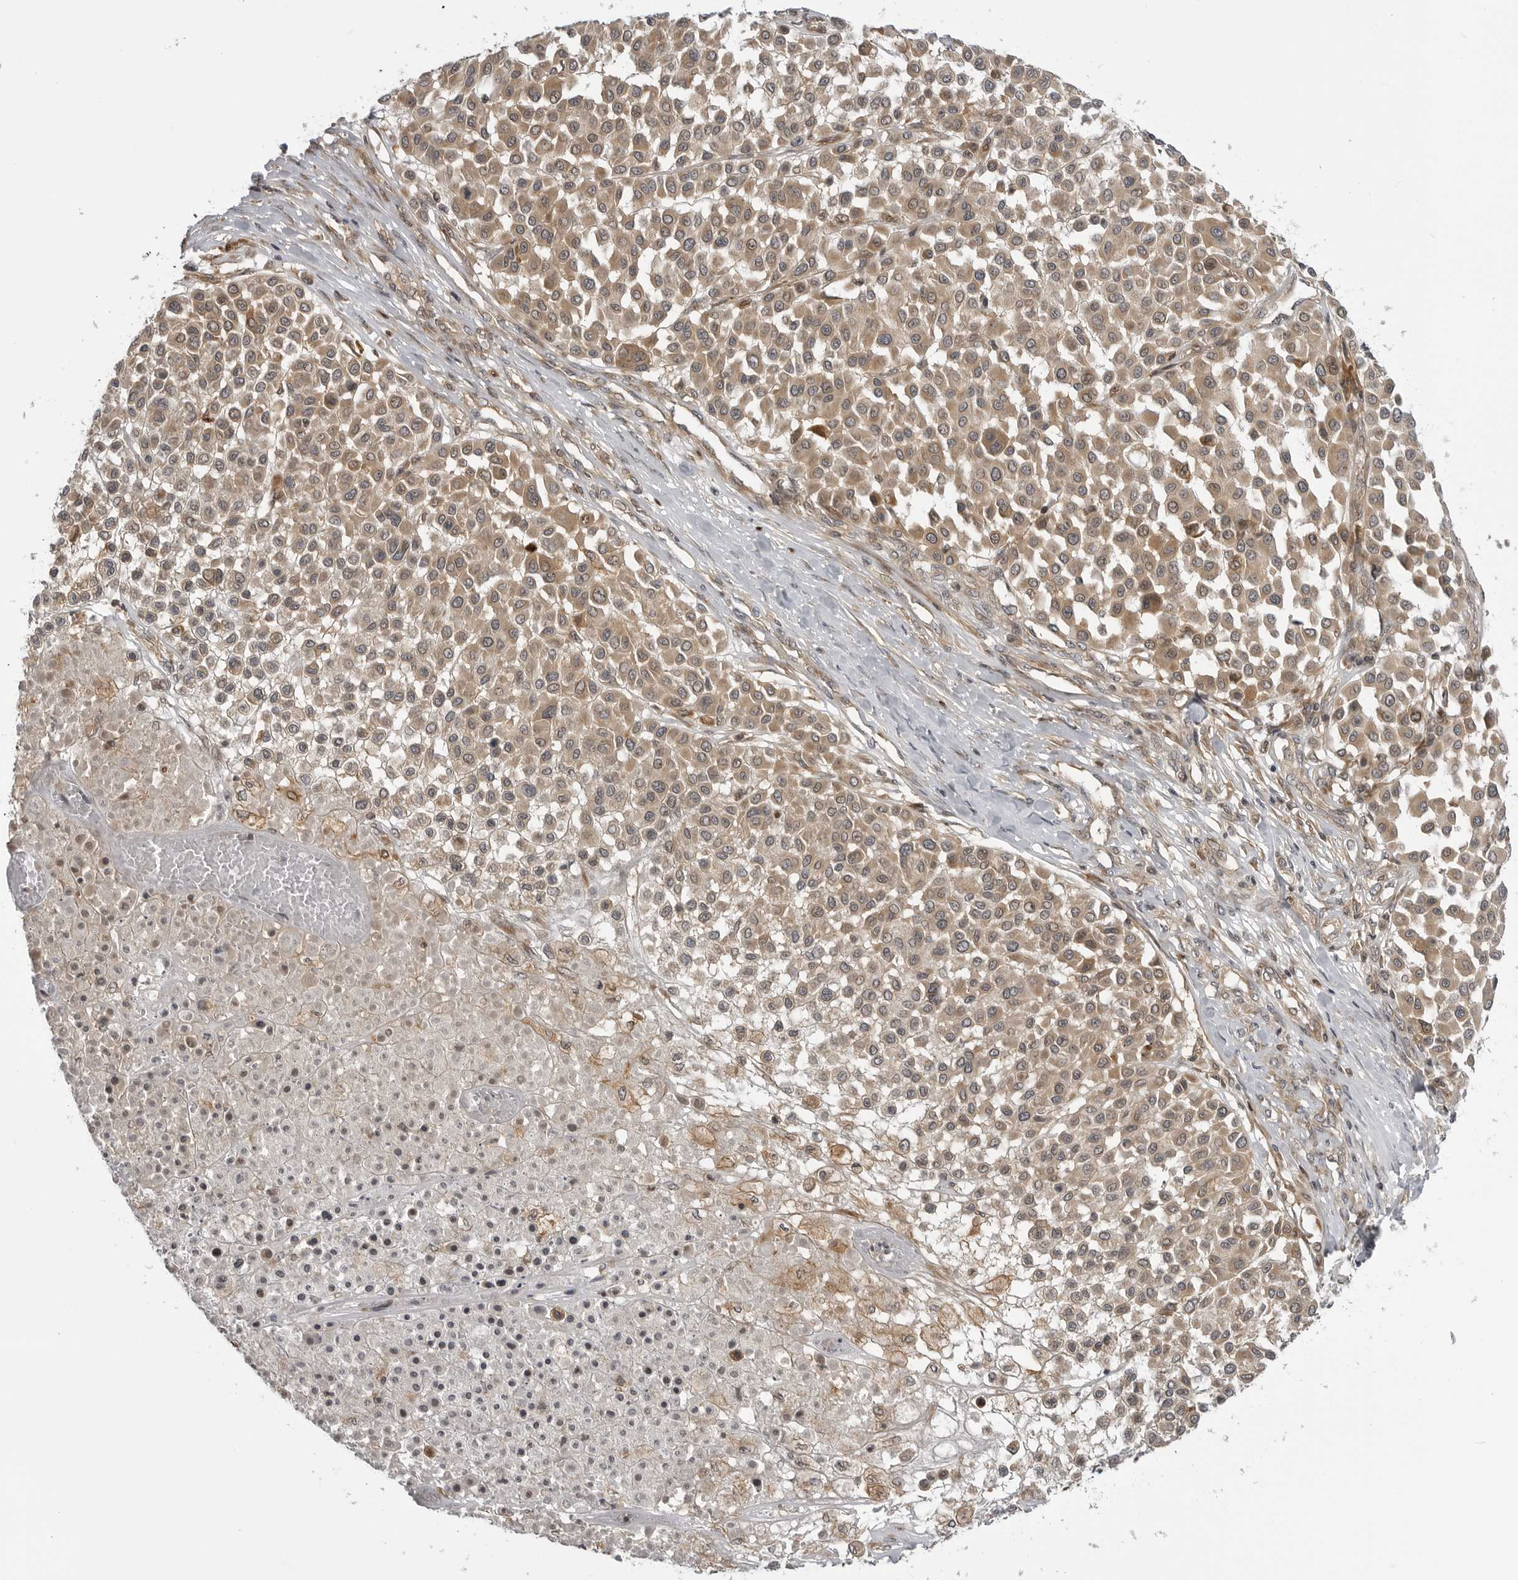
{"staining": {"intensity": "moderate", "quantity": ">75%", "location": "cytoplasmic/membranous"}, "tissue": "melanoma", "cell_type": "Tumor cells", "image_type": "cancer", "snomed": [{"axis": "morphology", "description": "Malignant melanoma, Metastatic site"}, {"axis": "topography", "description": "Soft tissue"}], "caption": "IHC staining of malignant melanoma (metastatic site), which shows medium levels of moderate cytoplasmic/membranous staining in approximately >75% of tumor cells indicating moderate cytoplasmic/membranous protein positivity. The staining was performed using DAB (brown) for protein detection and nuclei were counterstained in hematoxylin (blue).", "gene": "LRRC45", "patient": {"sex": "male", "age": 41}}